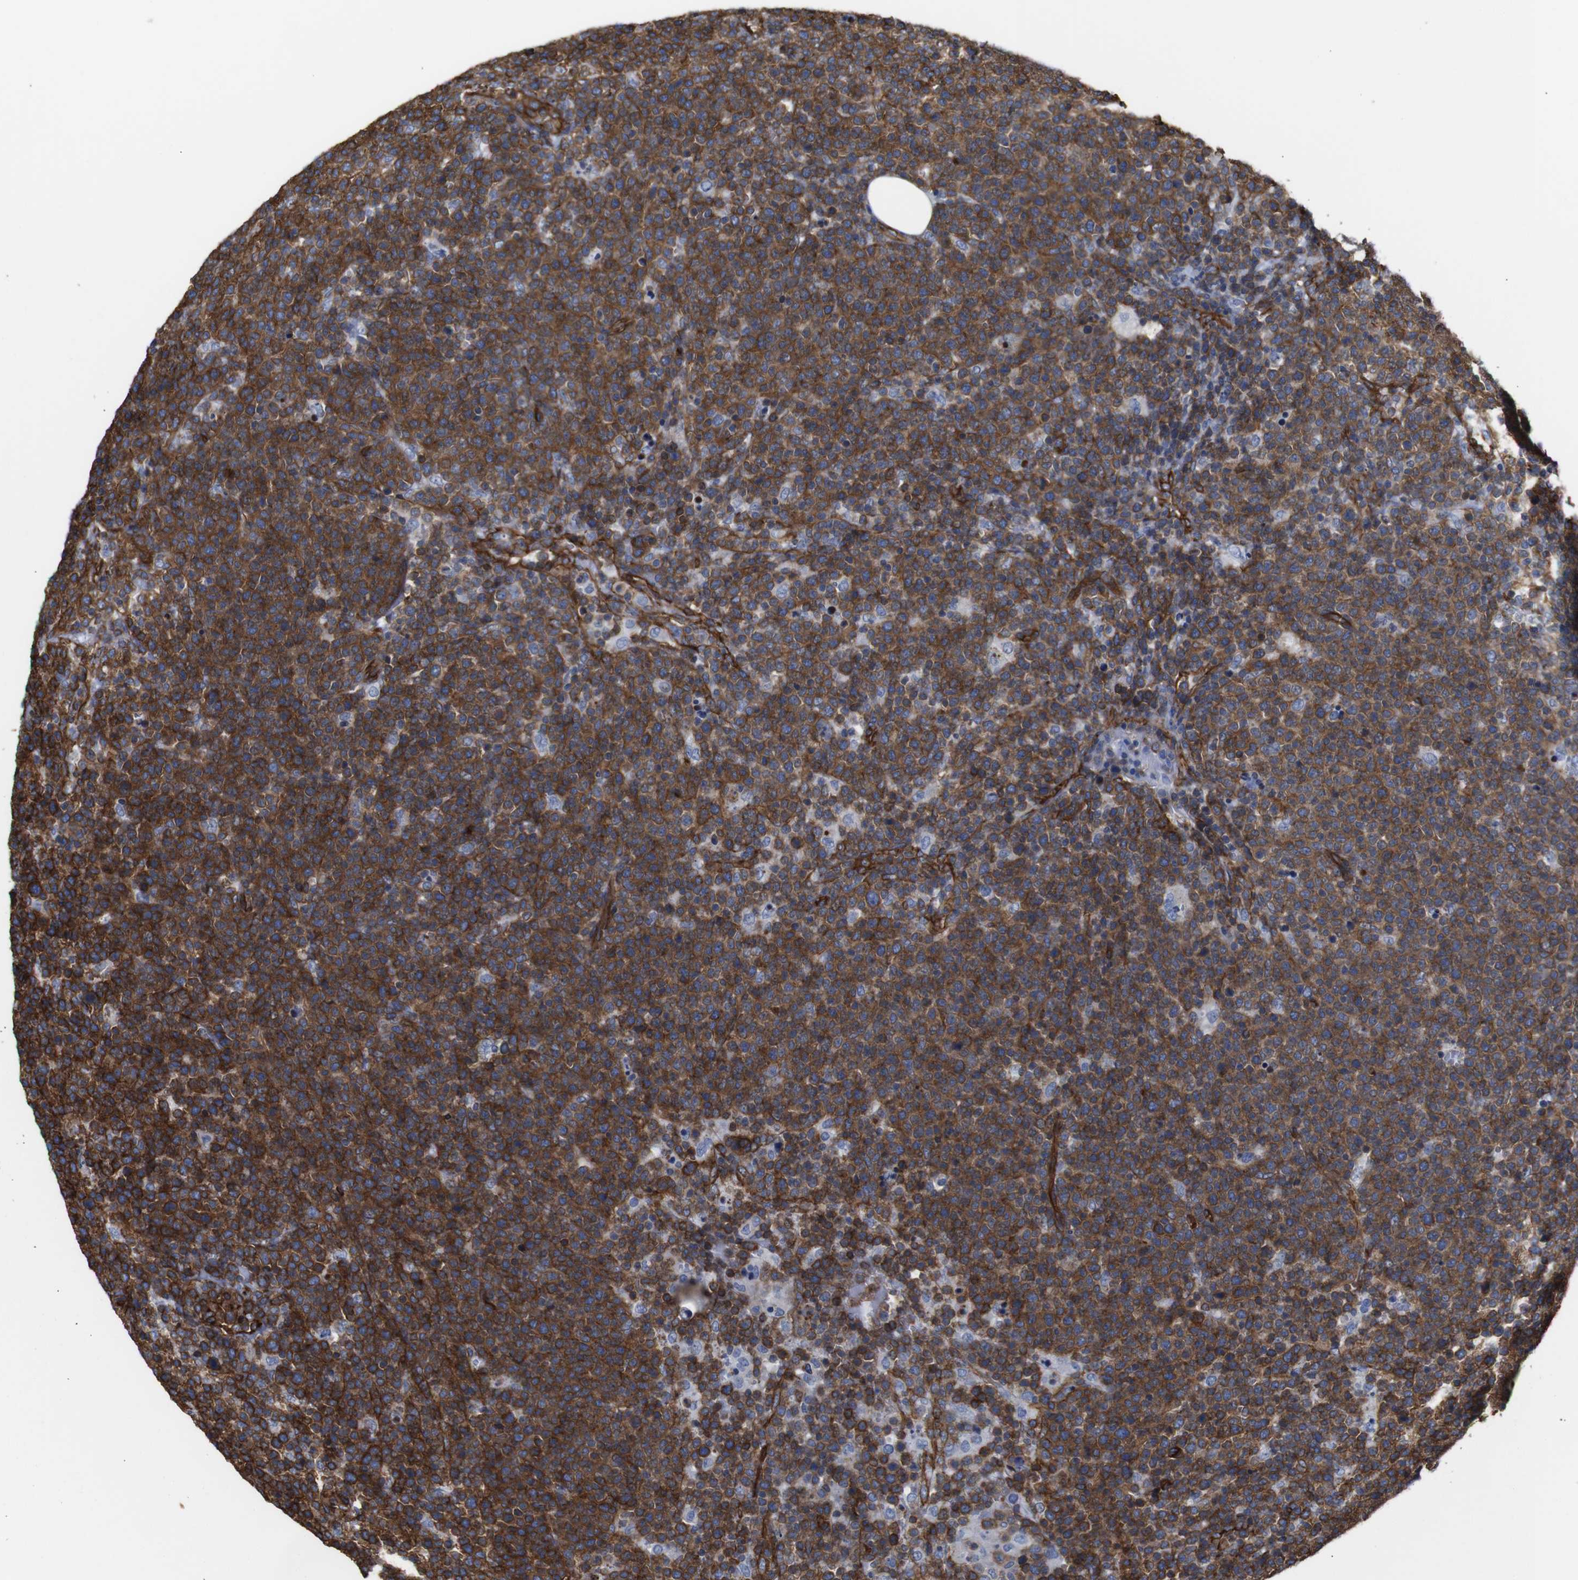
{"staining": {"intensity": "moderate", "quantity": "25%-75%", "location": "cytoplasmic/membranous"}, "tissue": "lymphoma", "cell_type": "Tumor cells", "image_type": "cancer", "snomed": [{"axis": "morphology", "description": "Malignant lymphoma, non-Hodgkin's type, High grade"}, {"axis": "topography", "description": "Lymph node"}], "caption": "An IHC histopathology image of tumor tissue is shown. Protein staining in brown labels moderate cytoplasmic/membranous positivity in malignant lymphoma, non-Hodgkin's type (high-grade) within tumor cells.", "gene": "SPTBN1", "patient": {"sex": "male", "age": 61}}